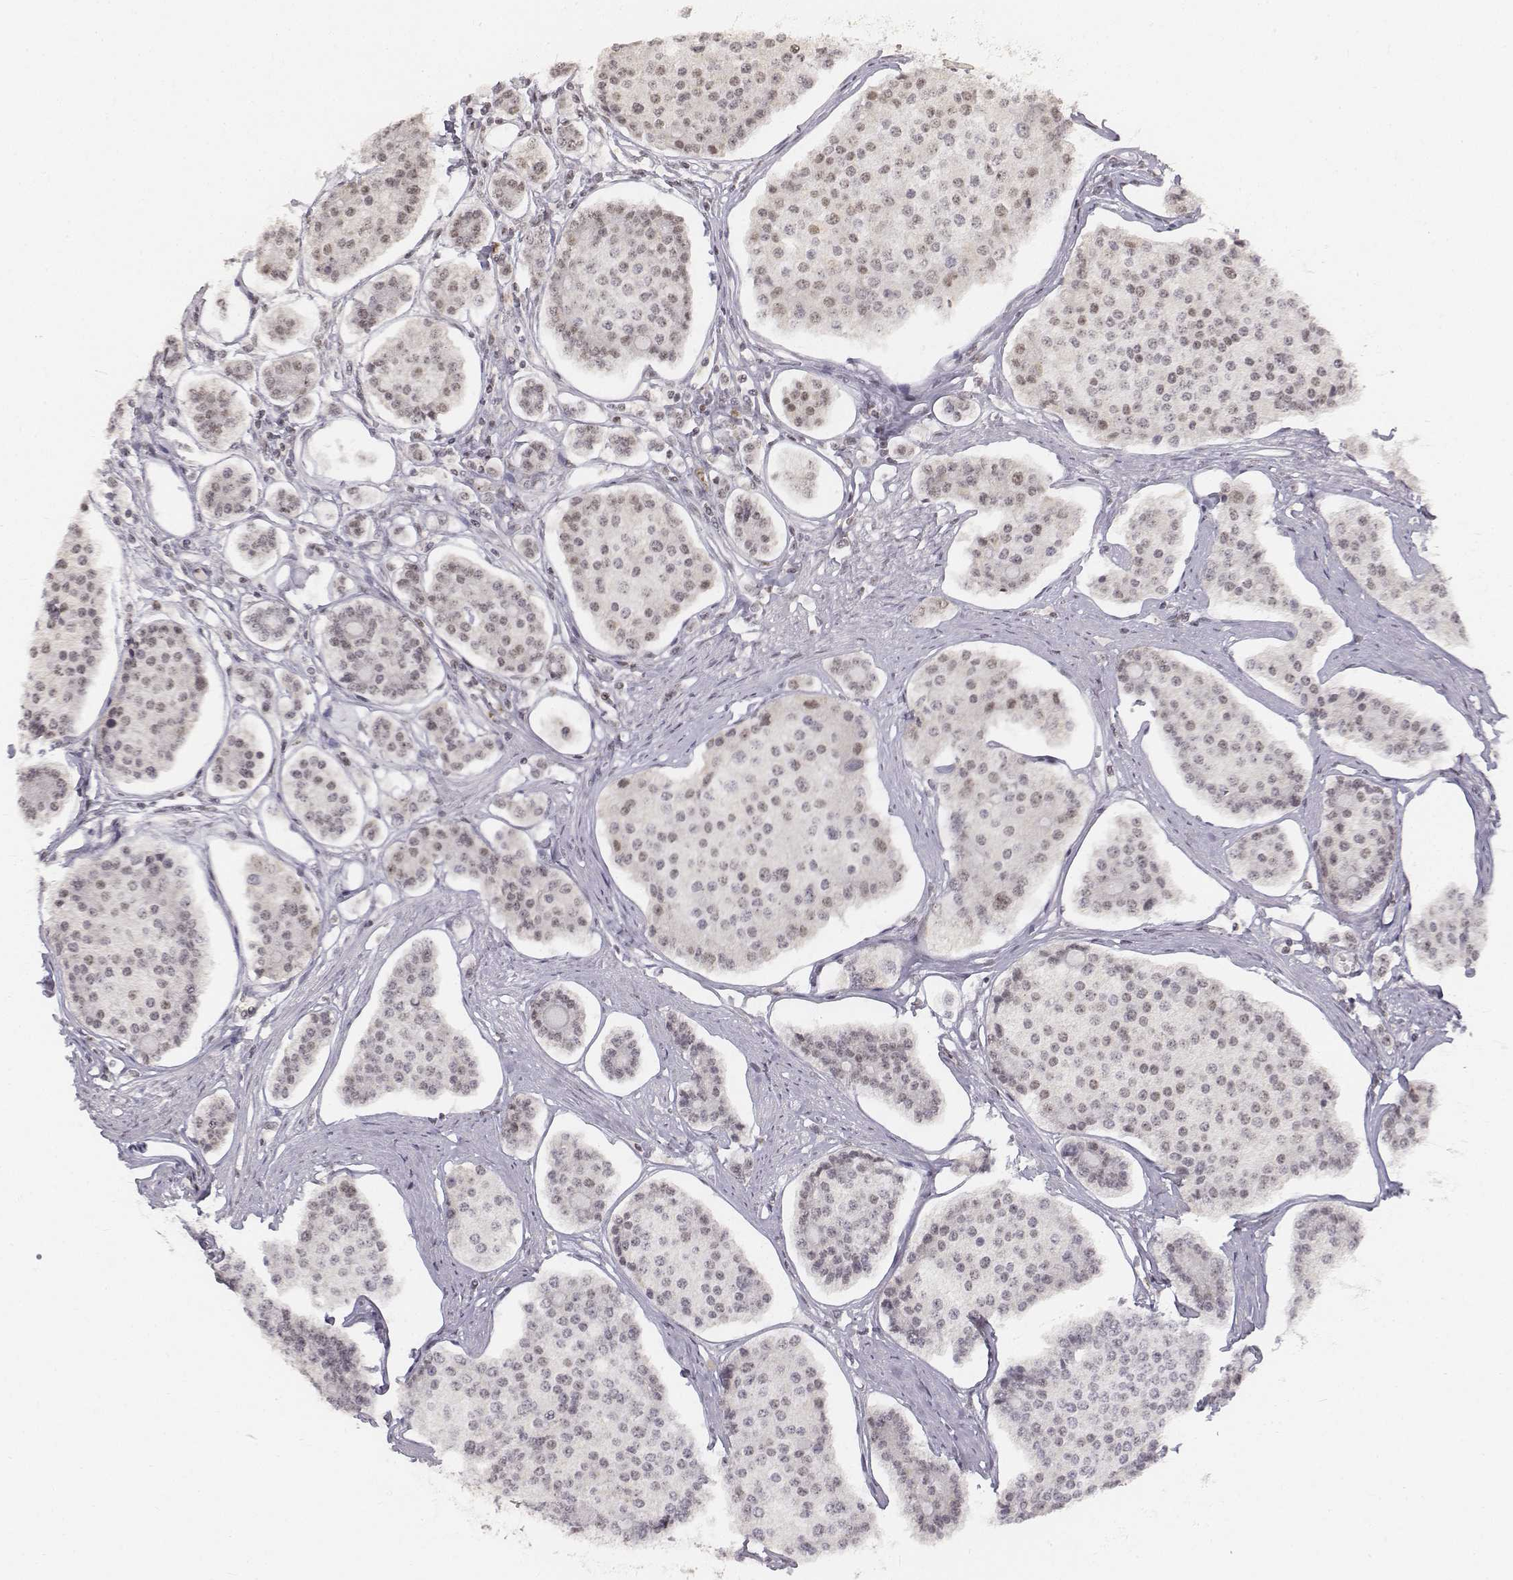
{"staining": {"intensity": "weak", "quantity": "<25%", "location": "nuclear"}, "tissue": "carcinoid", "cell_type": "Tumor cells", "image_type": "cancer", "snomed": [{"axis": "morphology", "description": "Carcinoid, malignant, NOS"}, {"axis": "topography", "description": "Small intestine"}], "caption": "The histopathology image exhibits no staining of tumor cells in carcinoid (malignant).", "gene": "PHF6", "patient": {"sex": "female", "age": 65}}